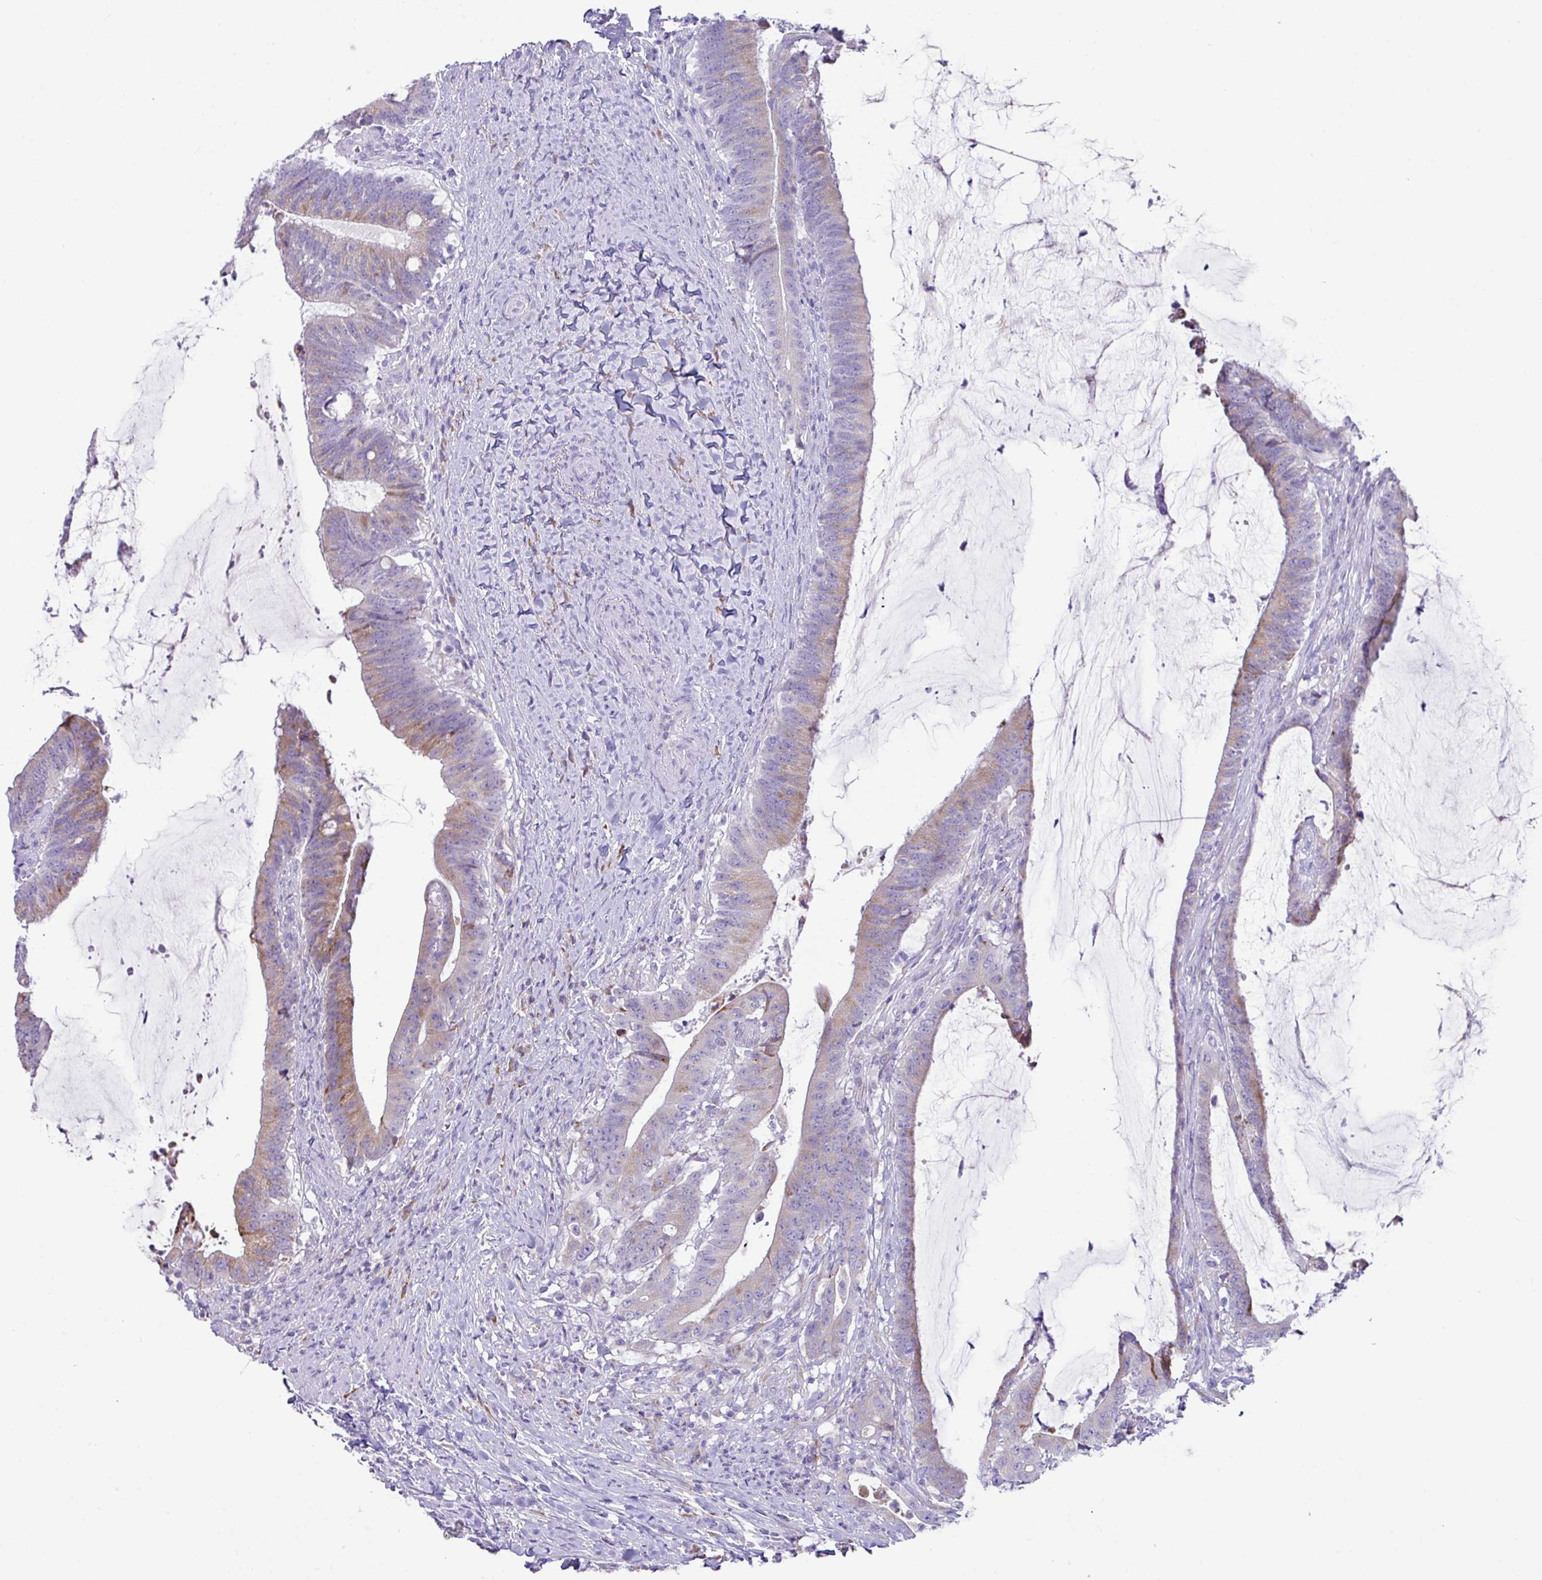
{"staining": {"intensity": "weak", "quantity": "25%-75%", "location": "cytoplasmic/membranous"}, "tissue": "colorectal cancer", "cell_type": "Tumor cells", "image_type": "cancer", "snomed": [{"axis": "morphology", "description": "Adenocarcinoma, NOS"}, {"axis": "topography", "description": "Colon"}], "caption": "A histopathology image of human adenocarcinoma (colorectal) stained for a protein displays weak cytoplasmic/membranous brown staining in tumor cells.", "gene": "RGS21", "patient": {"sex": "female", "age": 43}}